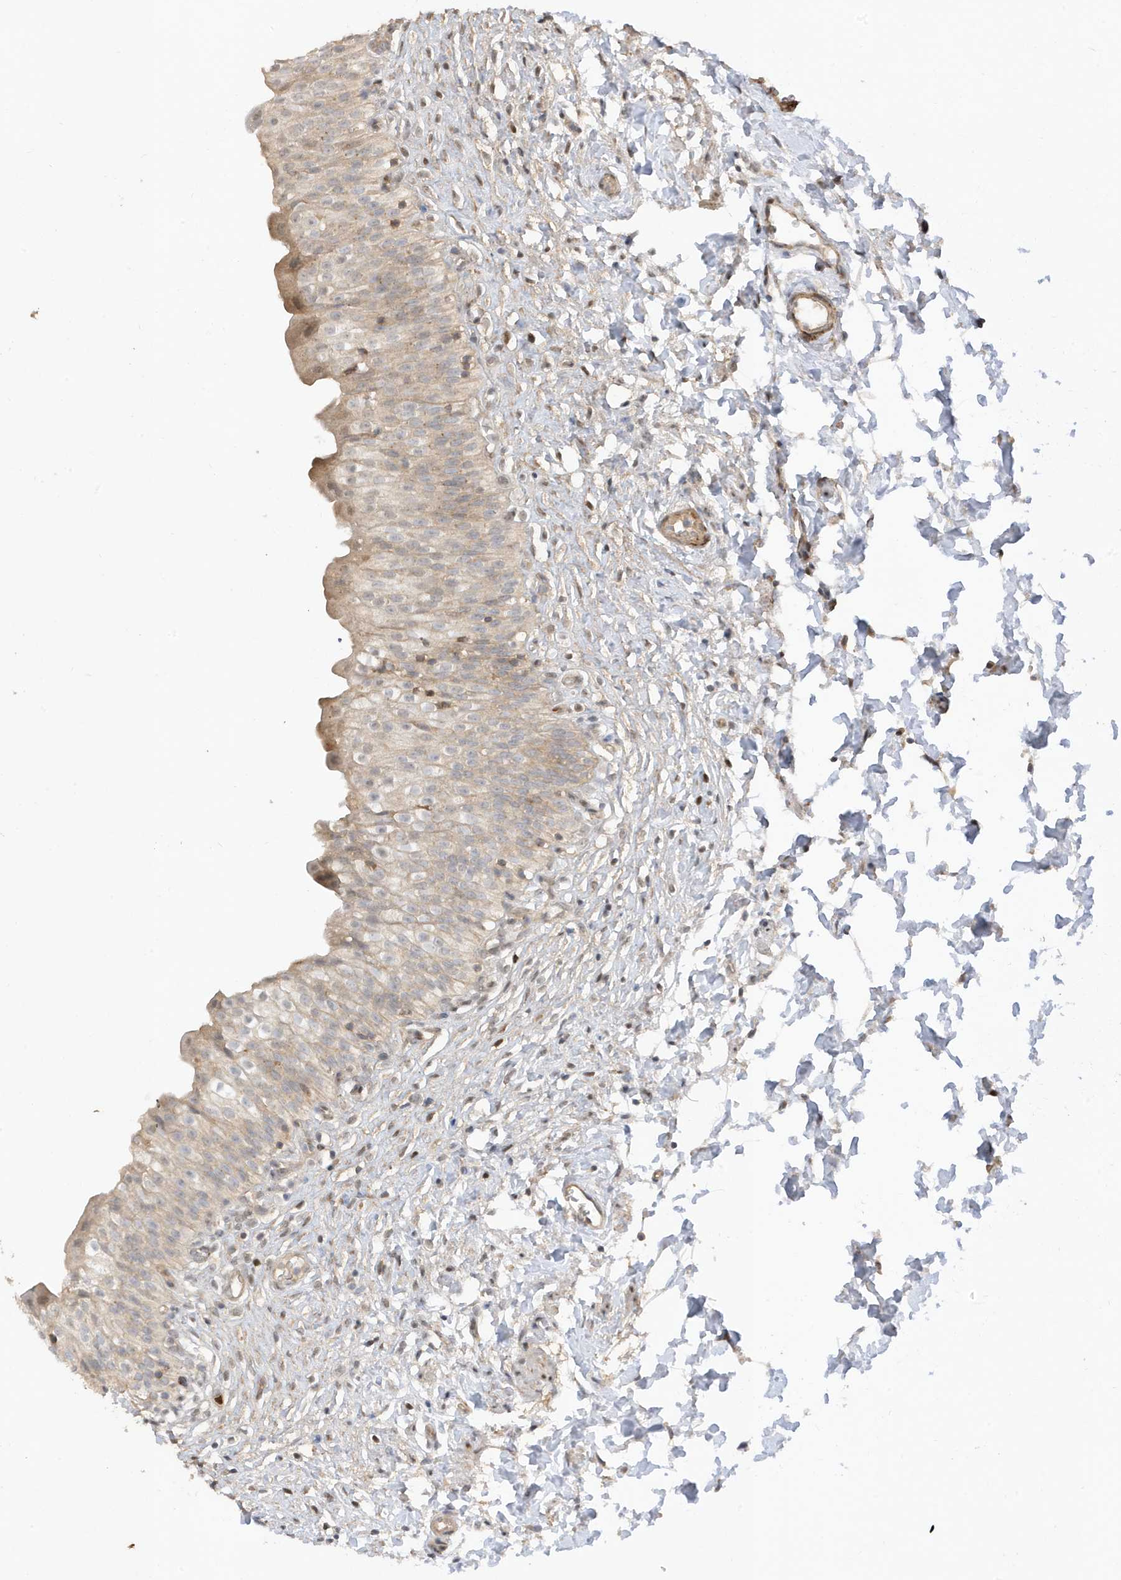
{"staining": {"intensity": "weak", "quantity": ">75%", "location": "cytoplasmic/membranous"}, "tissue": "urinary bladder", "cell_type": "Urothelial cells", "image_type": "normal", "snomed": [{"axis": "morphology", "description": "Normal tissue, NOS"}, {"axis": "topography", "description": "Urinary bladder"}], "caption": "Protein staining of normal urinary bladder shows weak cytoplasmic/membranous positivity in approximately >75% of urothelial cells.", "gene": "TAB3", "patient": {"sex": "male", "age": 55}}